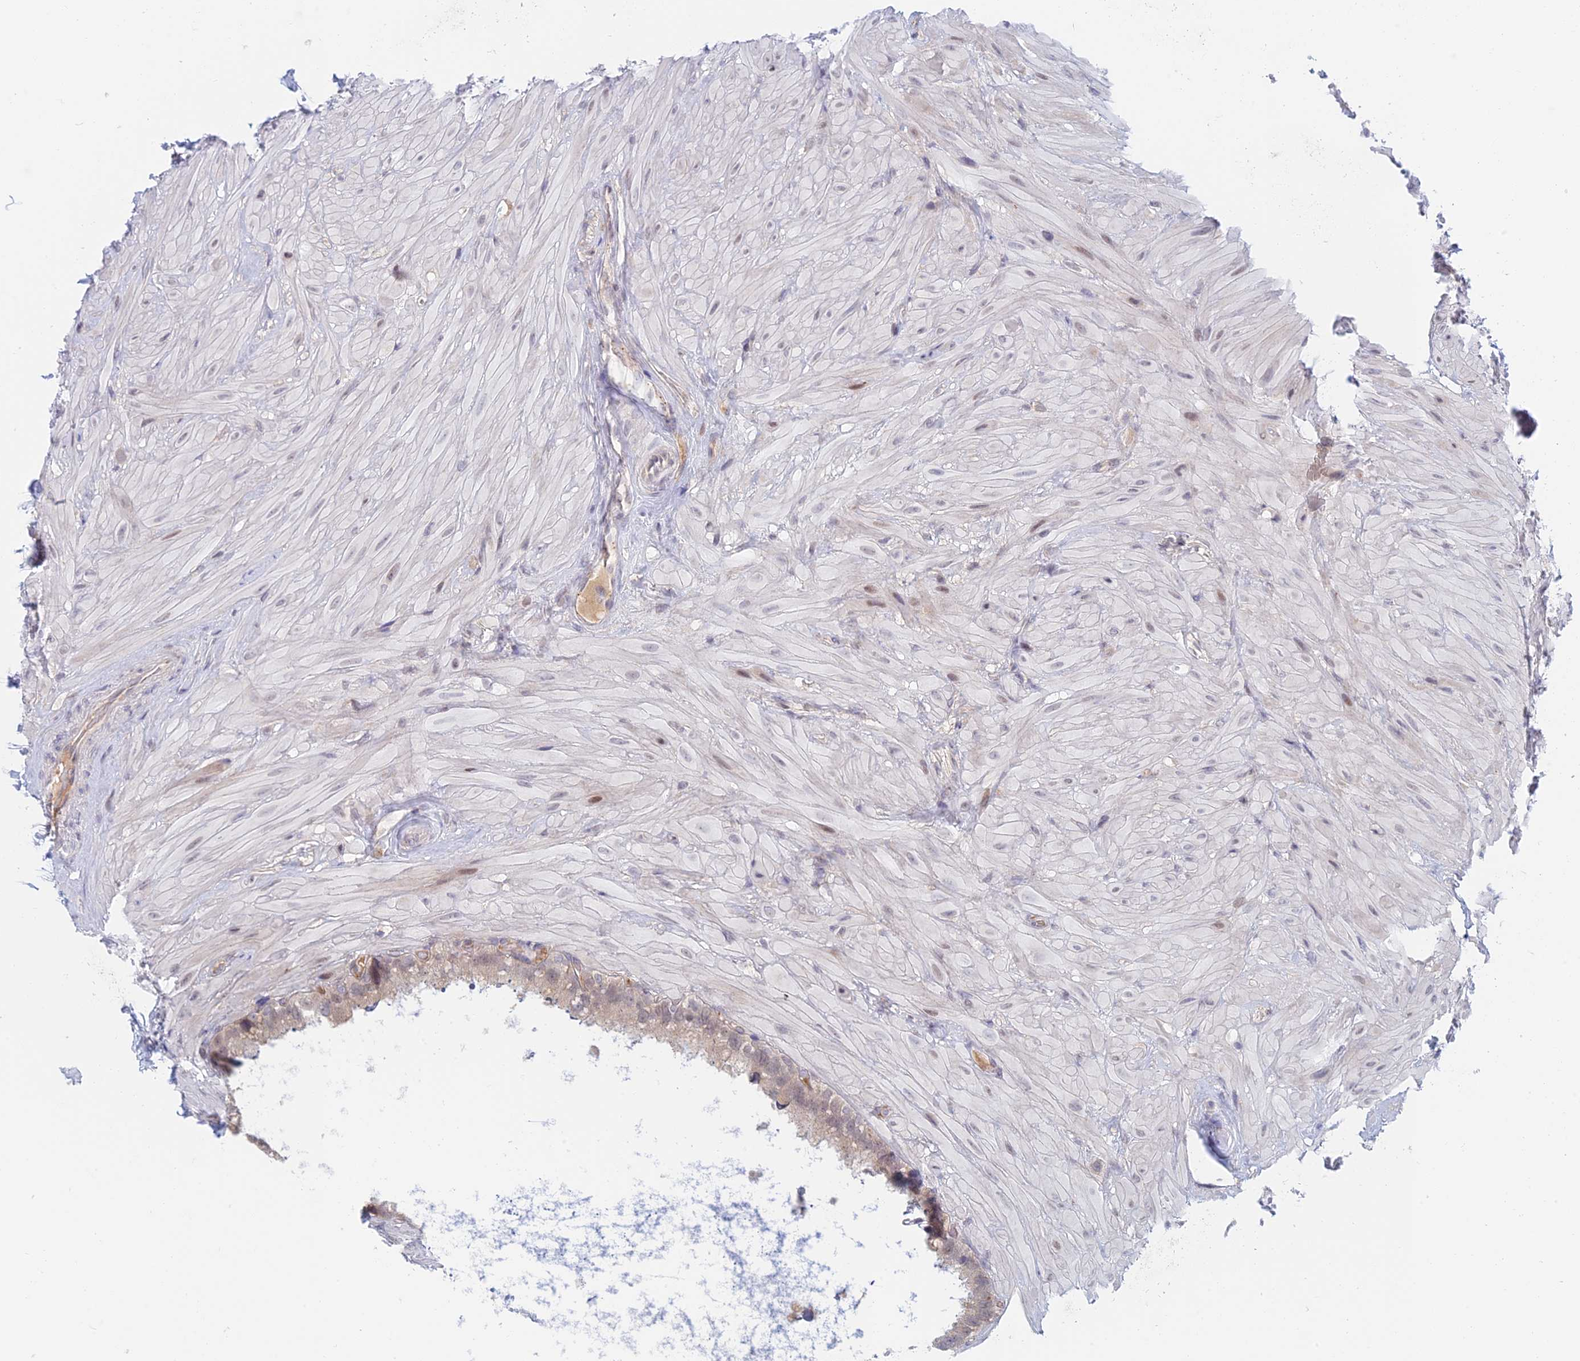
{"staining": {"intensity": "weak", "quantity": "<25%", "location": "cytoplasmic/membranous,nuclear"}, "tissue": "seminal vesicle", "cell_type": "Glandular cells", "image_type": "normal", "snomed": [{"axis": "morphology", "description": "Normal tissue, NOS"}, {"axis": "topography", "description": "Seminal veicle"}, {"axis": "topography", "description": "Peripheral nerve tissue"}], "caption": "This is an immunohistochemistry histopathology image of normal human seminal vesicle. There is no positivity in glandular cells.", "gene": "ZUP1", "patient": {"sex": "male", "age": 67}}